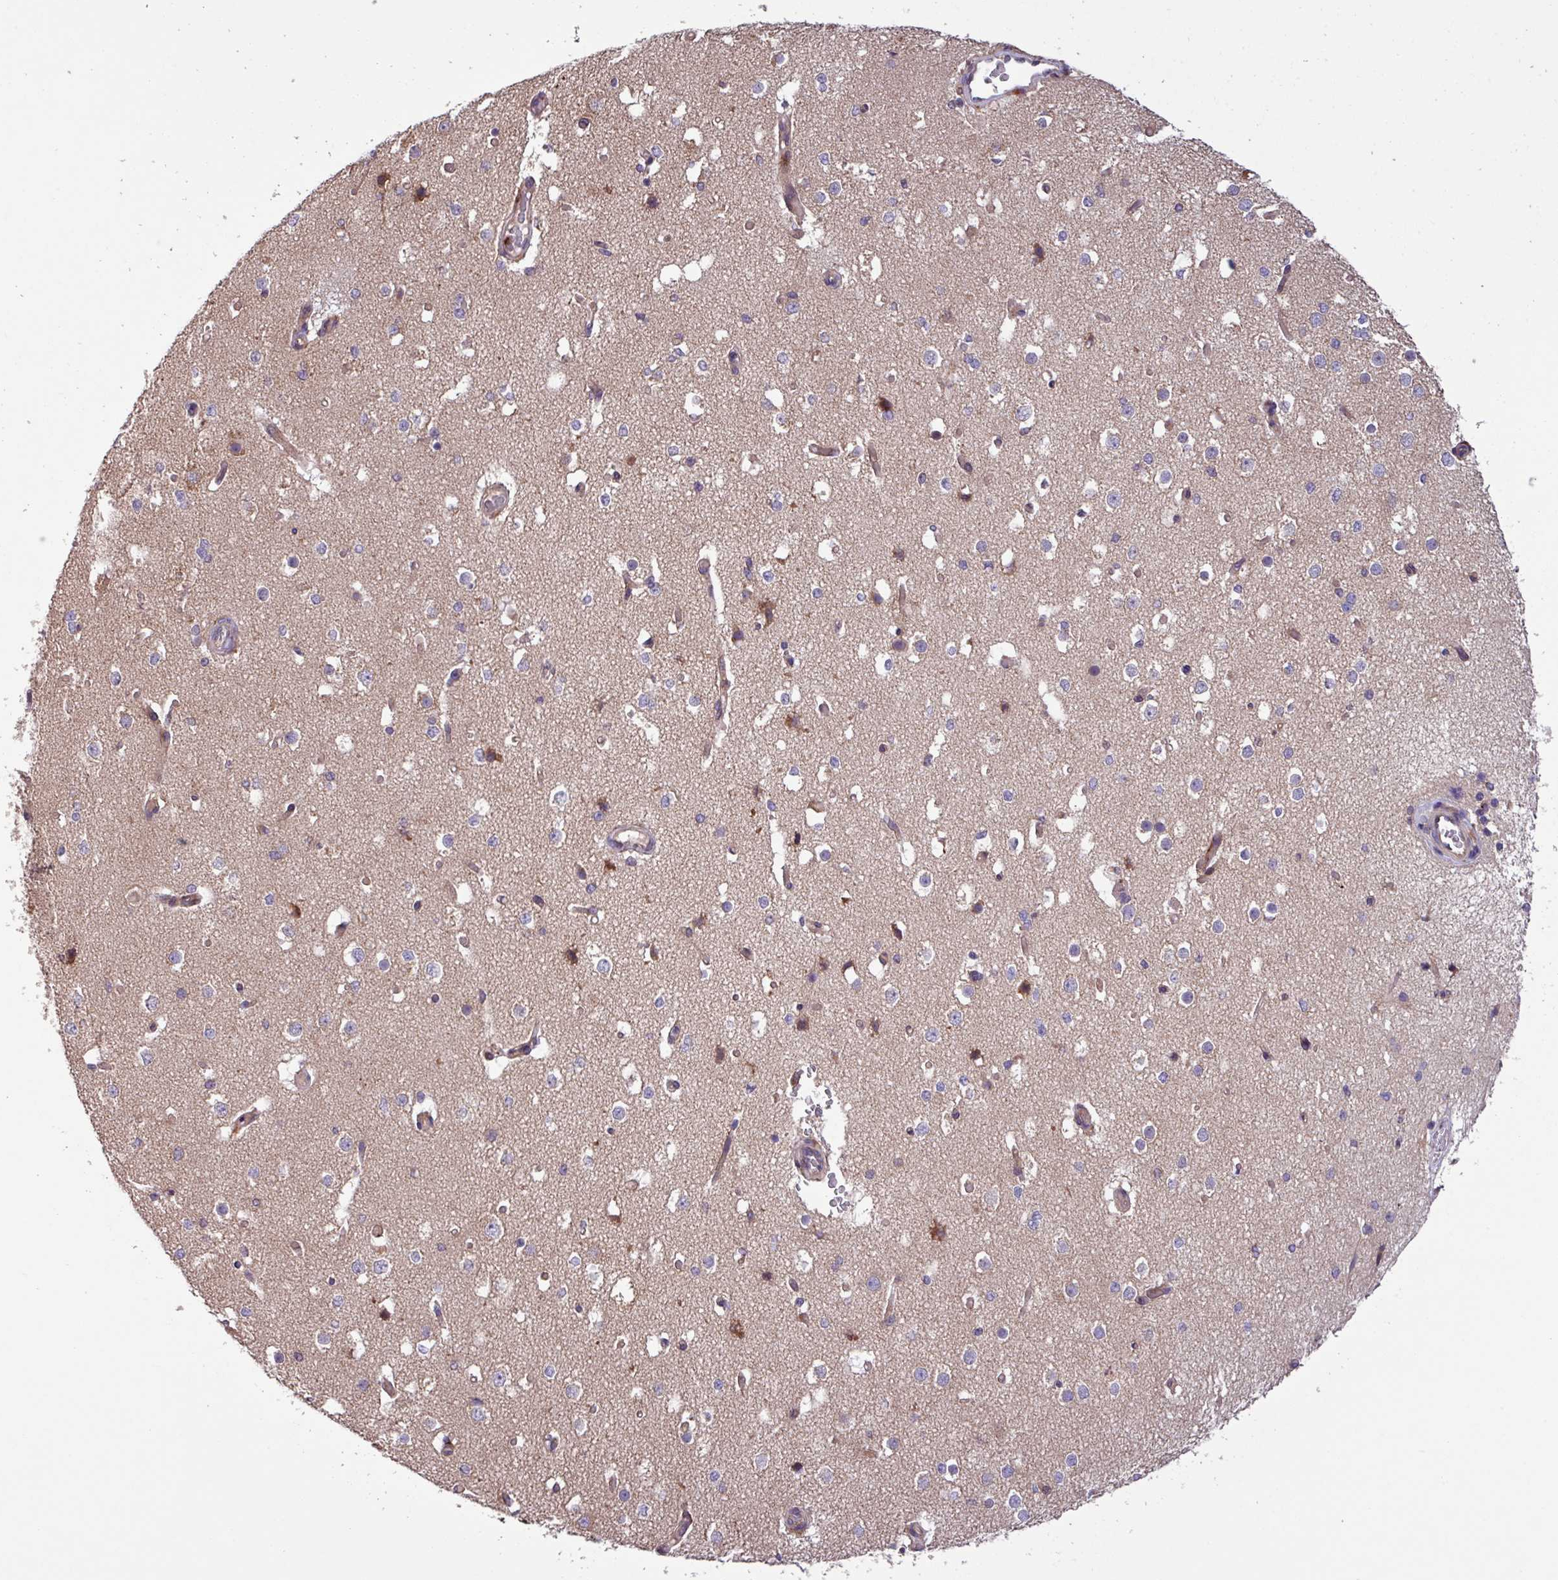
{"staining": {"intensity": "weak", "quantity": ">75%", "location": "cytoplasmic/membranous"}, "tissue": "cerebral cortex", "cell_type": "Endothelial cells", "image_type": "normal", "snomed": [{"axis": "morphology", "description": "Normal tissue, NOS"}, {"axis": "morphology", "description": "Inflammation, NOS"}, {"axis": "topography", "description": "Cerebral cortex"}], "caption": "Protein expression analysis of normal human cerebral cortex reveals weak cytoplasmic/membranous expression in about >75% of endothelial cells. The protein of interest is stained brown, and the nuclei are stained in blue (DAB (3,3'-diaminobenzidine) IHC with brightfield microscopy, high magnification).", "gene": "PTPRQ", "patient": {"sex": "male", "age": 6}}